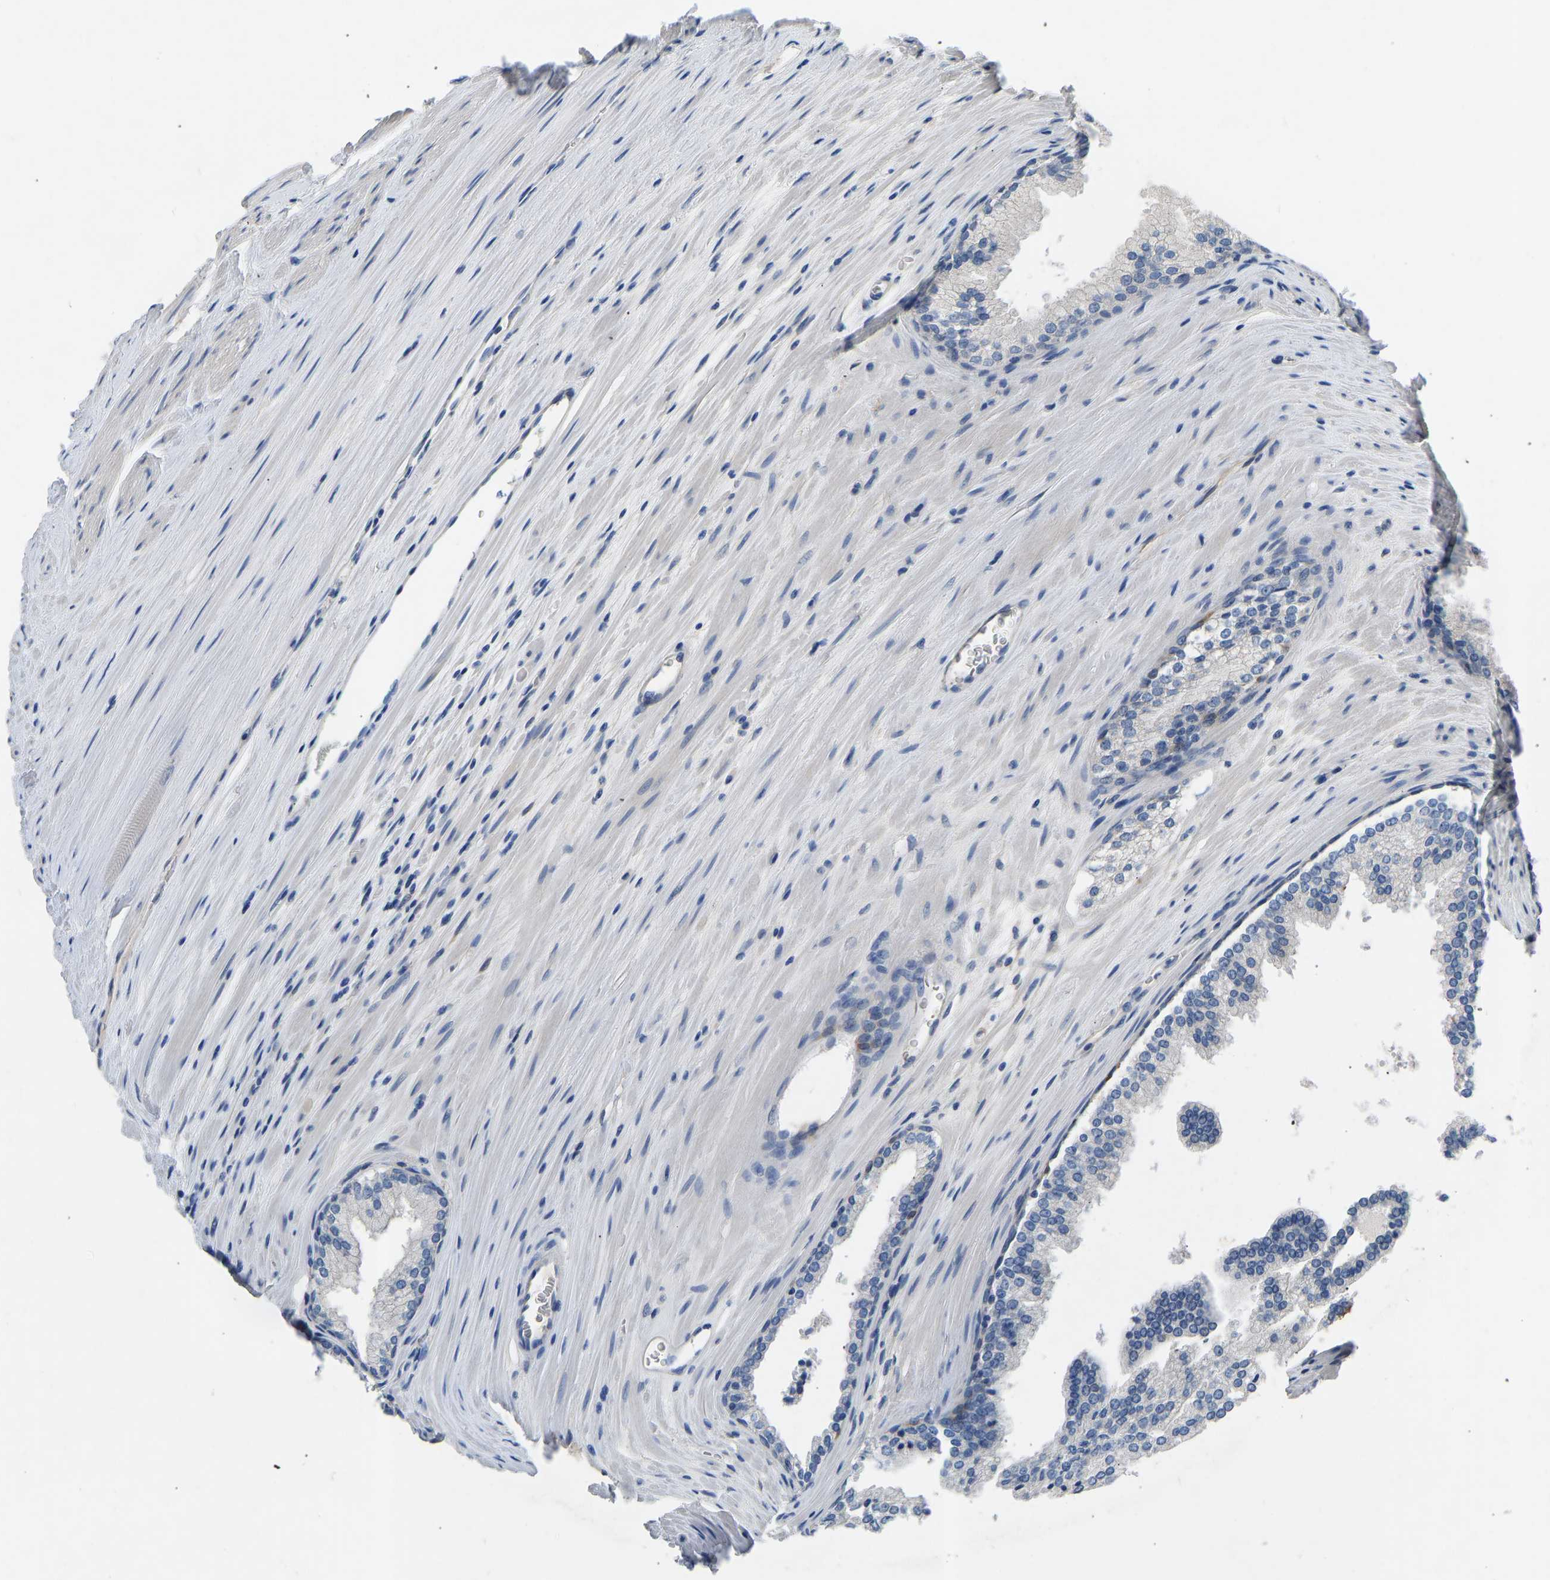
{"staining": {"intensity": "negative", "quantity": "none", "location": "none"}, "tissue": "prostate cancer", "cell_type": "Tumor cells", "image_type": "cancer", "snomed": [{"axis": "morphology", "description": "Adenocarcinoma, Low grade"}, {"axis": "topography", "description": "Prostate"}], "caption": "This is an immunohistochemistry photomicrograph of prostate adenocarcinoma (low-grade). There is no positivity in tumor cells.", "gene": "RBP1", "patient": {"sex": "male", "age": 70}}